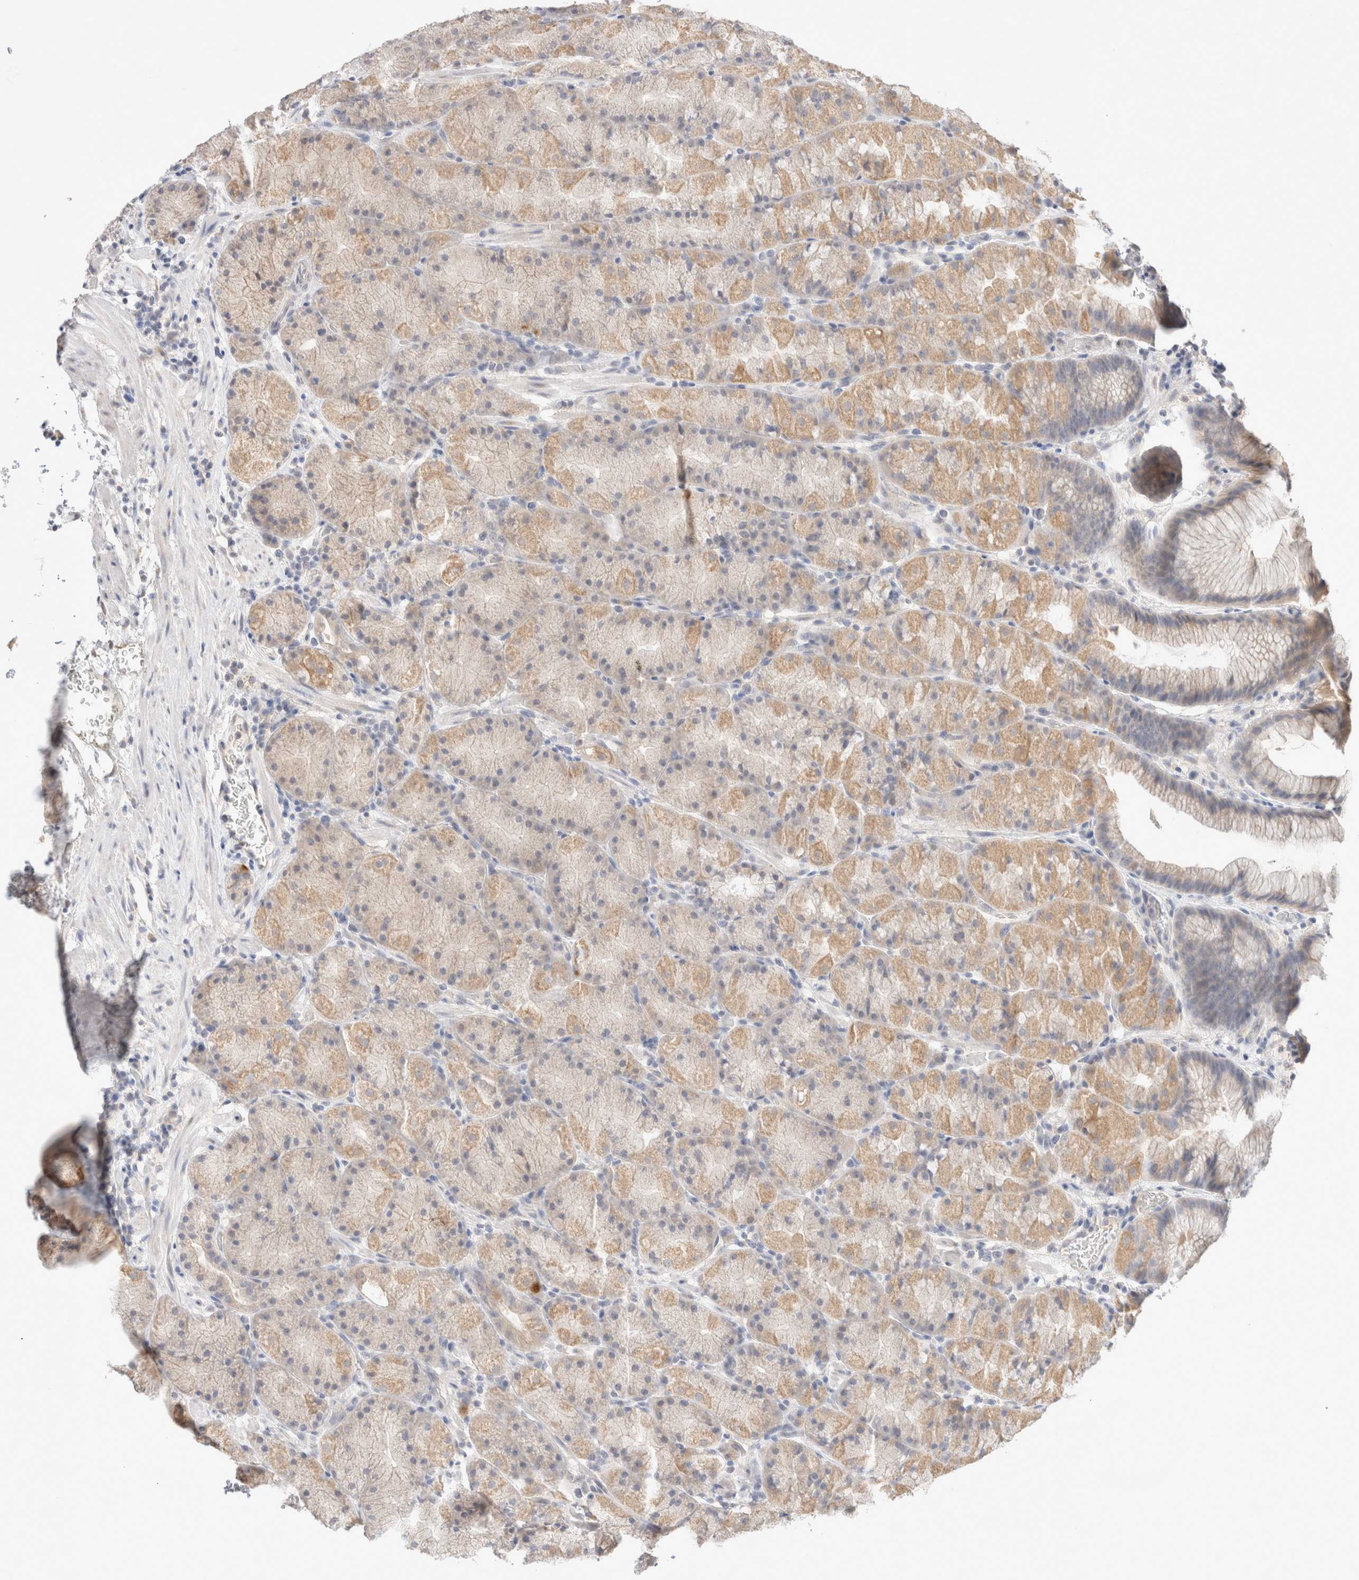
{"staining": {"intensity": "moderate", "quantity": "25%-75%", "location": "cytoplasmic/membranous"}, "tissue": "stomach", "cell_type": "Glandular cells", "image_type": "normal", "snomed": [{"axis": "morphology", "description": "Normal tissue, NOS"}, {"axis": "topography", "description": "Stomach, upper"}, {"axis": "topography", "description": "Stomach"}], "caption": "Glandular cells display medium levels of moderate cytoplasmic/membranous positivity in approximately 25%-75% of cells in unremarkable stomach. (Brightfield microscopy of DAB IHC at high magnification).", "gene": "SPATA20", "patient": {"sex": "male", "age": 48}}